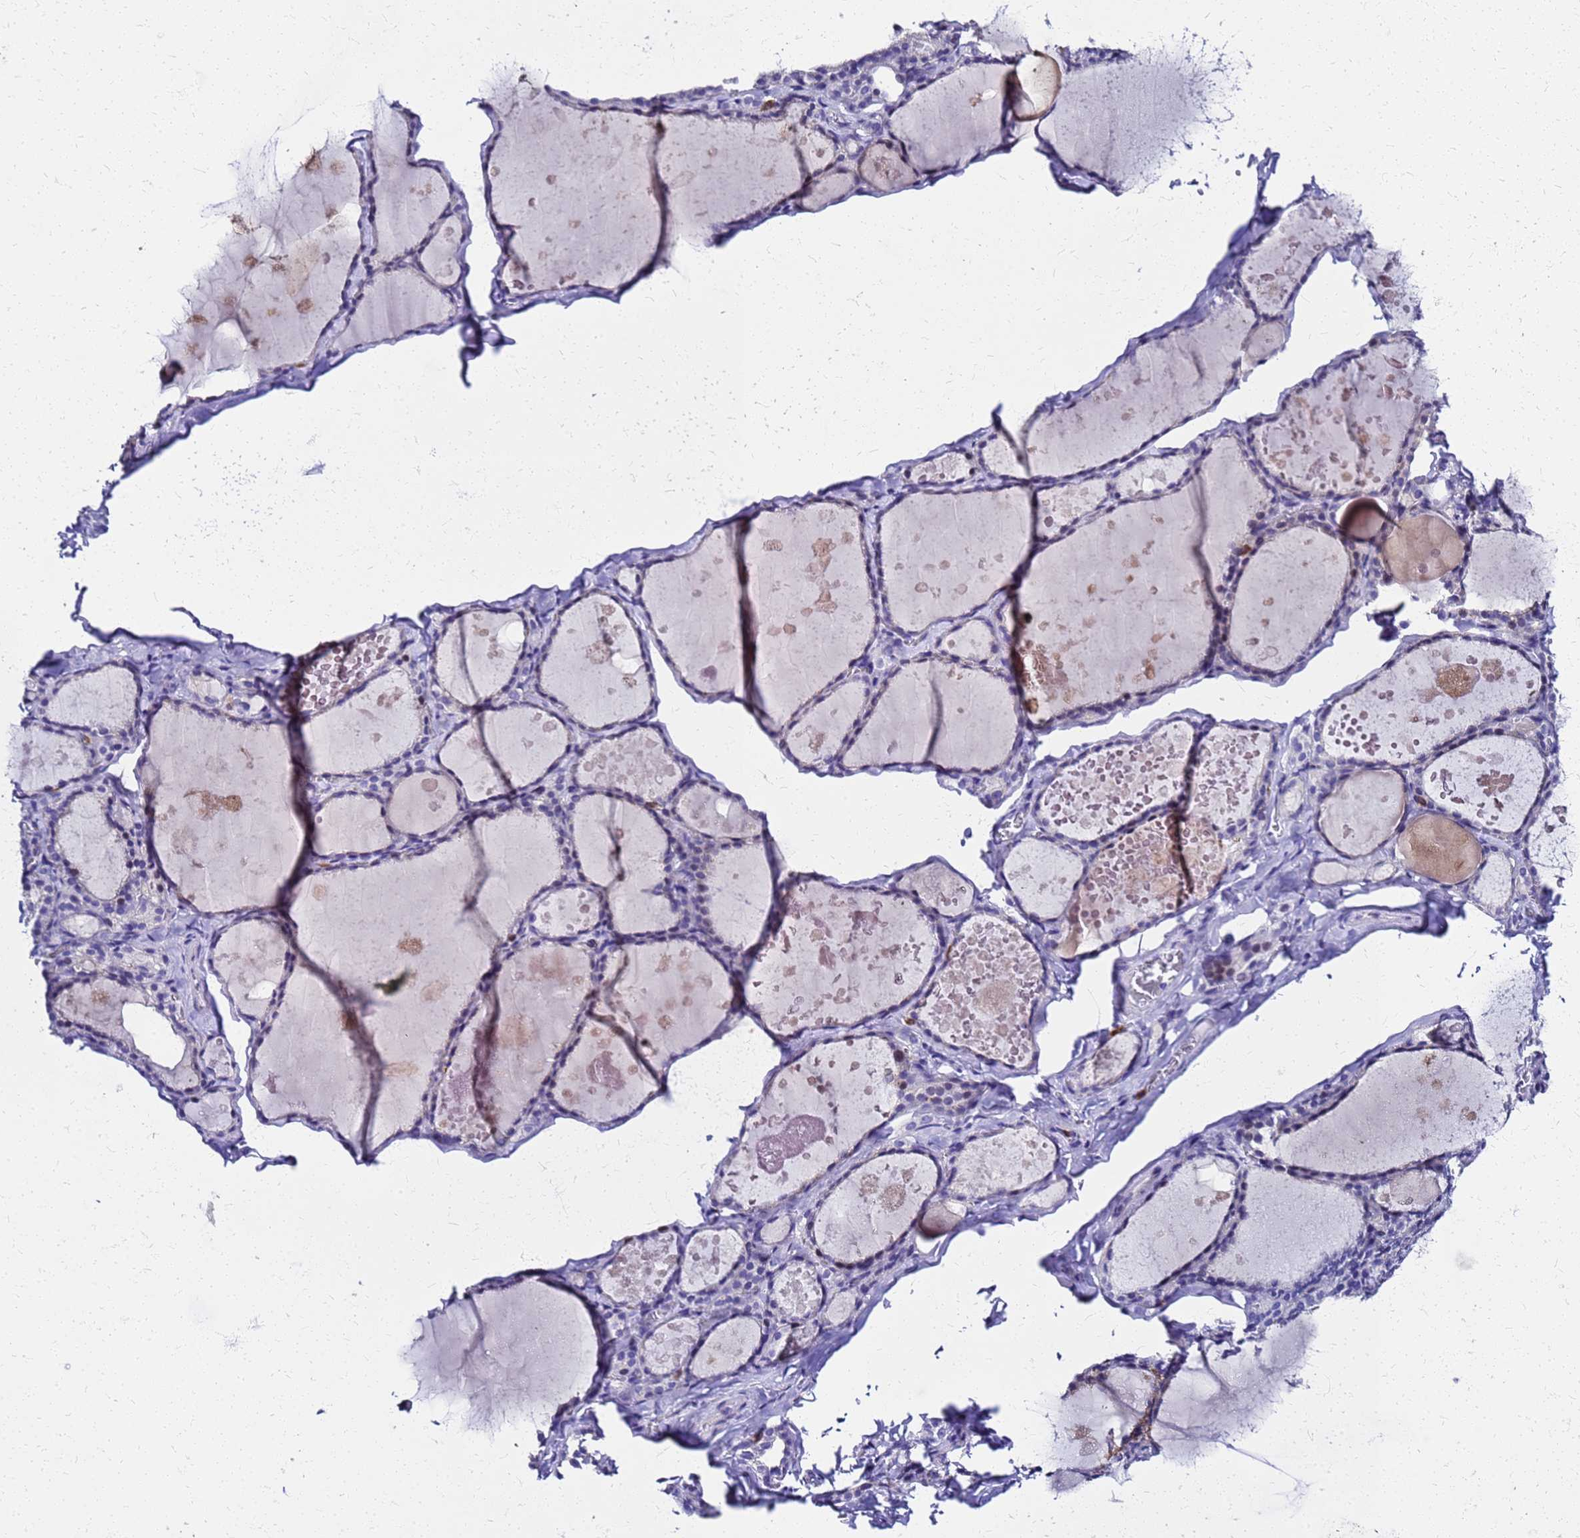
{"staining": {"intensity": "negative", "quantity": "none", "location": "none"}, "tissue": "thyroid gland", "cell_type": "Glandular cells", "image_type": "normal", "snomed": [{"axis": "morphology", "description": "Normal tissue, NOS"}, {"axis": "topography", "description": "Thyroid gland"}], "caption": "Photomicrograph shows no protein expression in glandular cells of normal thyroid gland.", "gene": "SMIM21", "patient": {"sex": "male", "age": 56}}